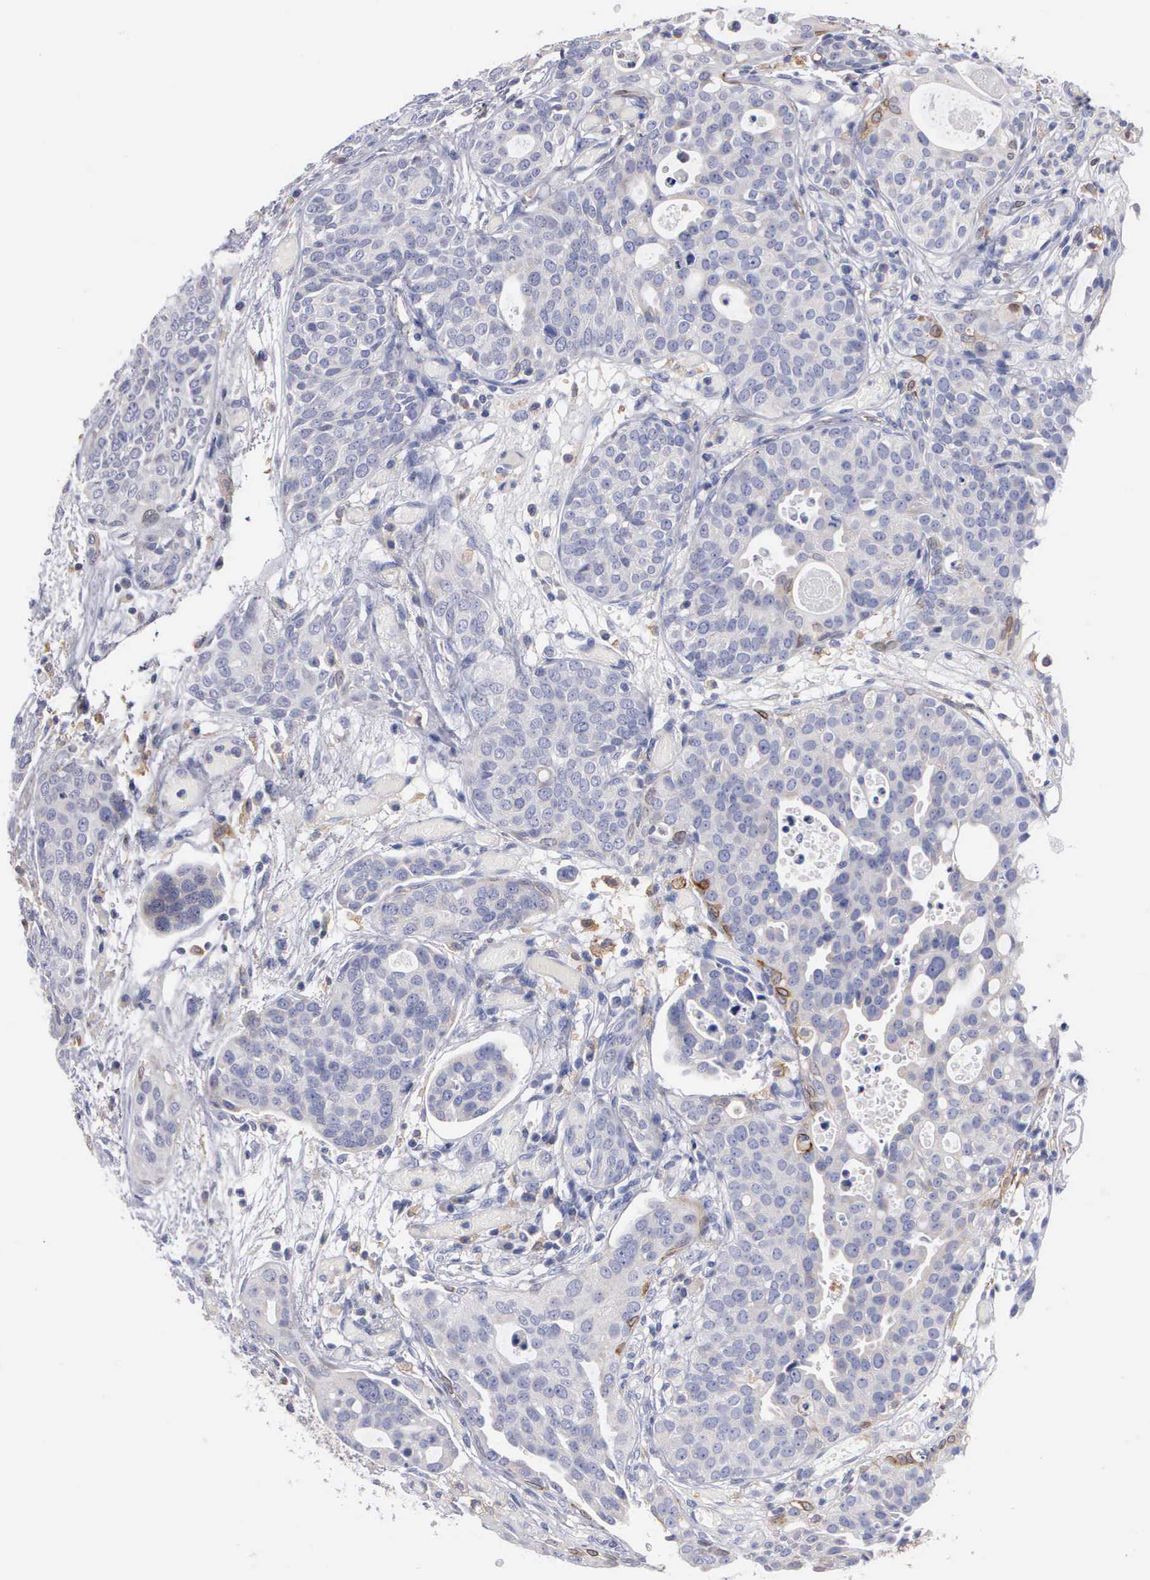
{"staining": {"intensity": "negative", "quantity": "none", "location": "none"}, "tissue": "urothelial cancer", "cell_type": "Tumor cells", "image_type": "cancer", "snomed": [{"axis": "morphology", "description": "Urothelial carcinoma, High grade"}, {"axis": "topography", "description": "Urinary bladder"}], "caption": "Tumor cells are negative for brown protein staining in urothelial cancer.", "gene": "PTGS2", "patient": {"sex": "male", "age": 78}}